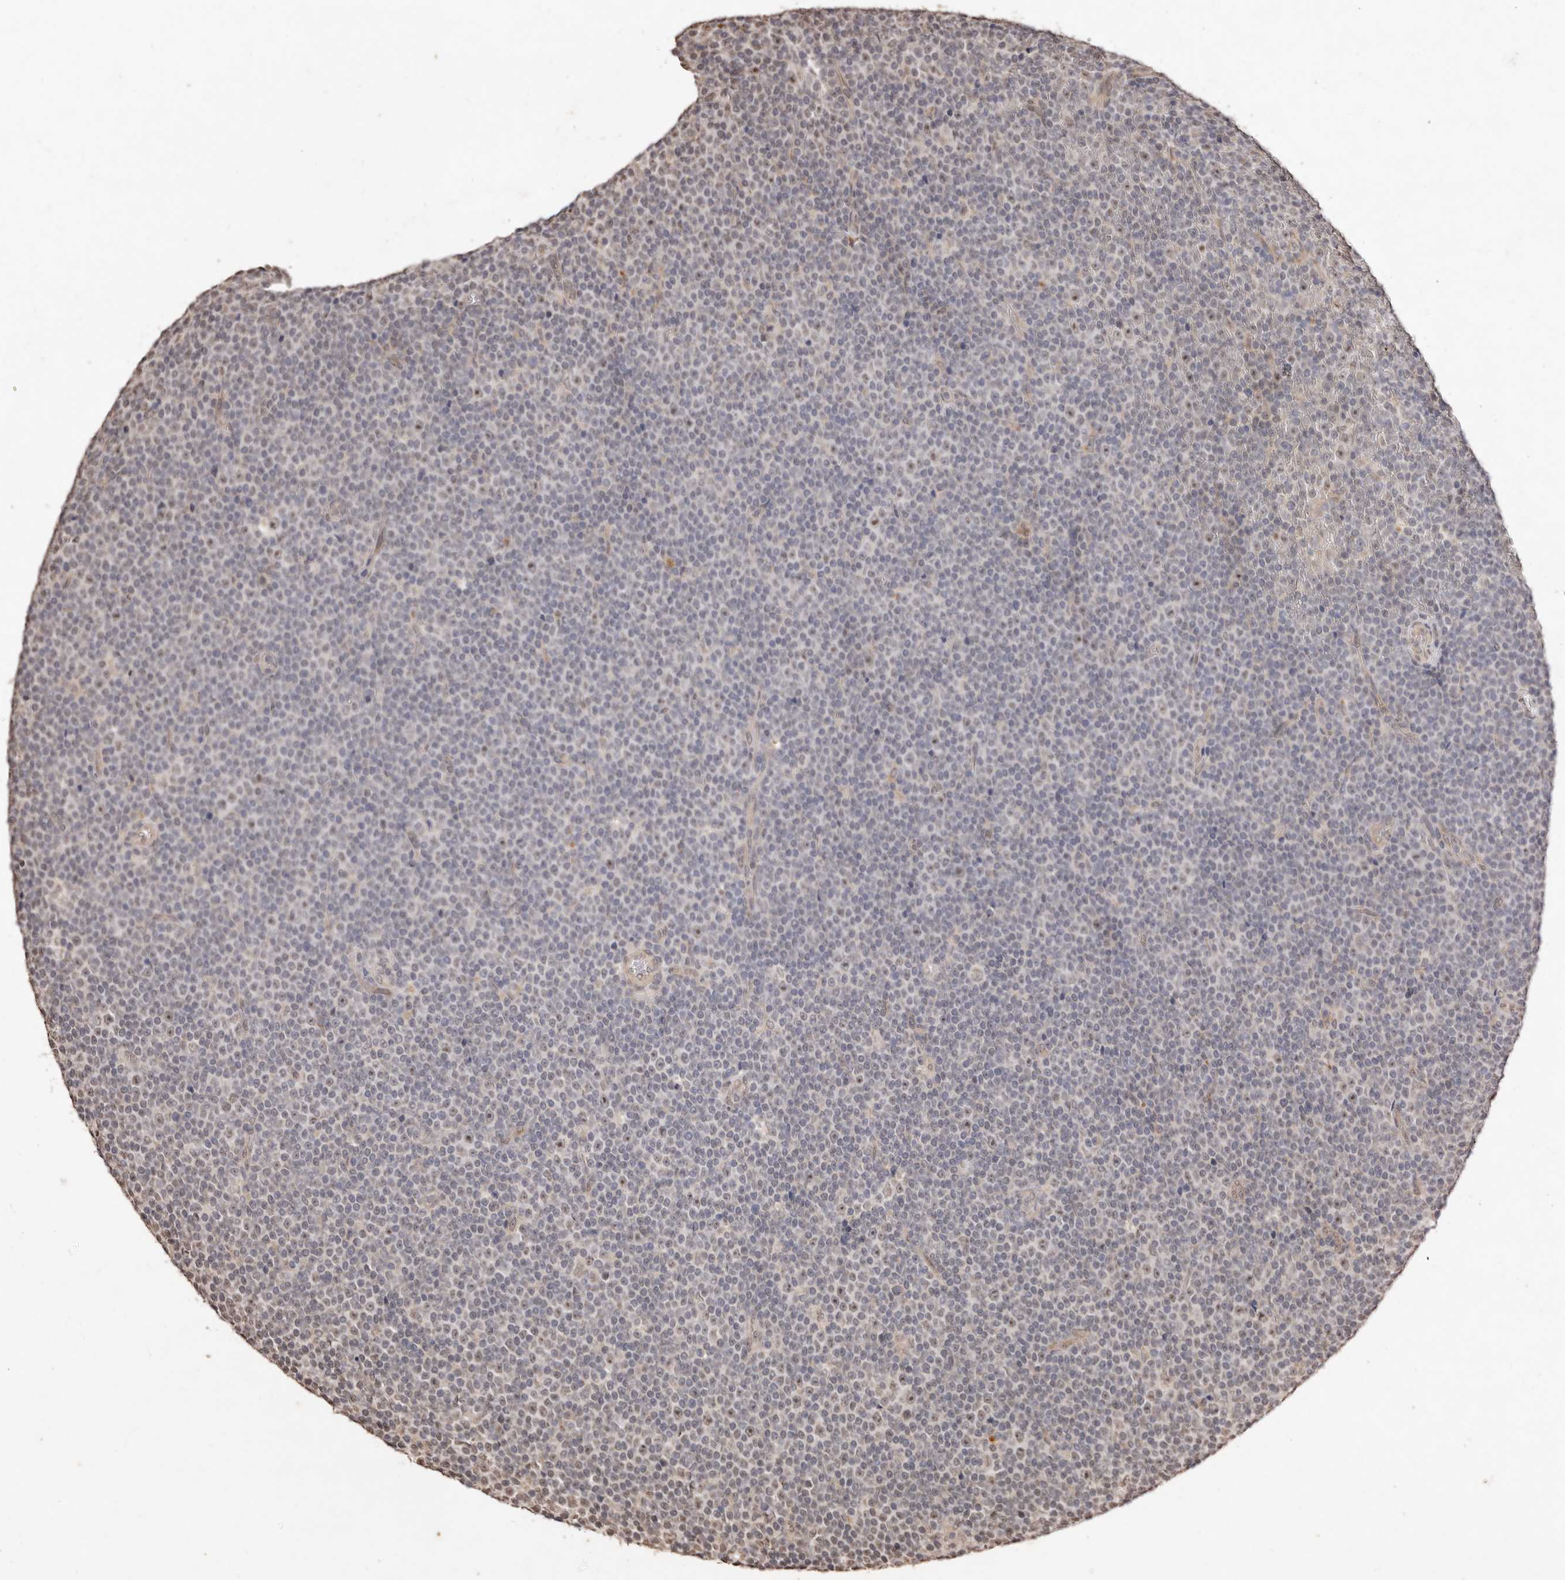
{"staining": {"intensity": "negative", "quantity": "none", "location": "none"}, "tissue": "lymphoma", "cell_type": "Tumor cells", "image_type": "cancer", "snomed": [{"axis": "morphology", "description": "Malignant lymphoma, non-Hodgkin's type, Low grade"}, {"axis": "topography", "description": "Lymph node"}], "caption": "This is an immunohistochemistry (IHC) micrograph of low-grade malignant lymphoma, non-Hodgkin's type. There is no positivity in tumor cells.", "gene": "NOTCH1", "patient": {"sex": "female", "age": 67}}